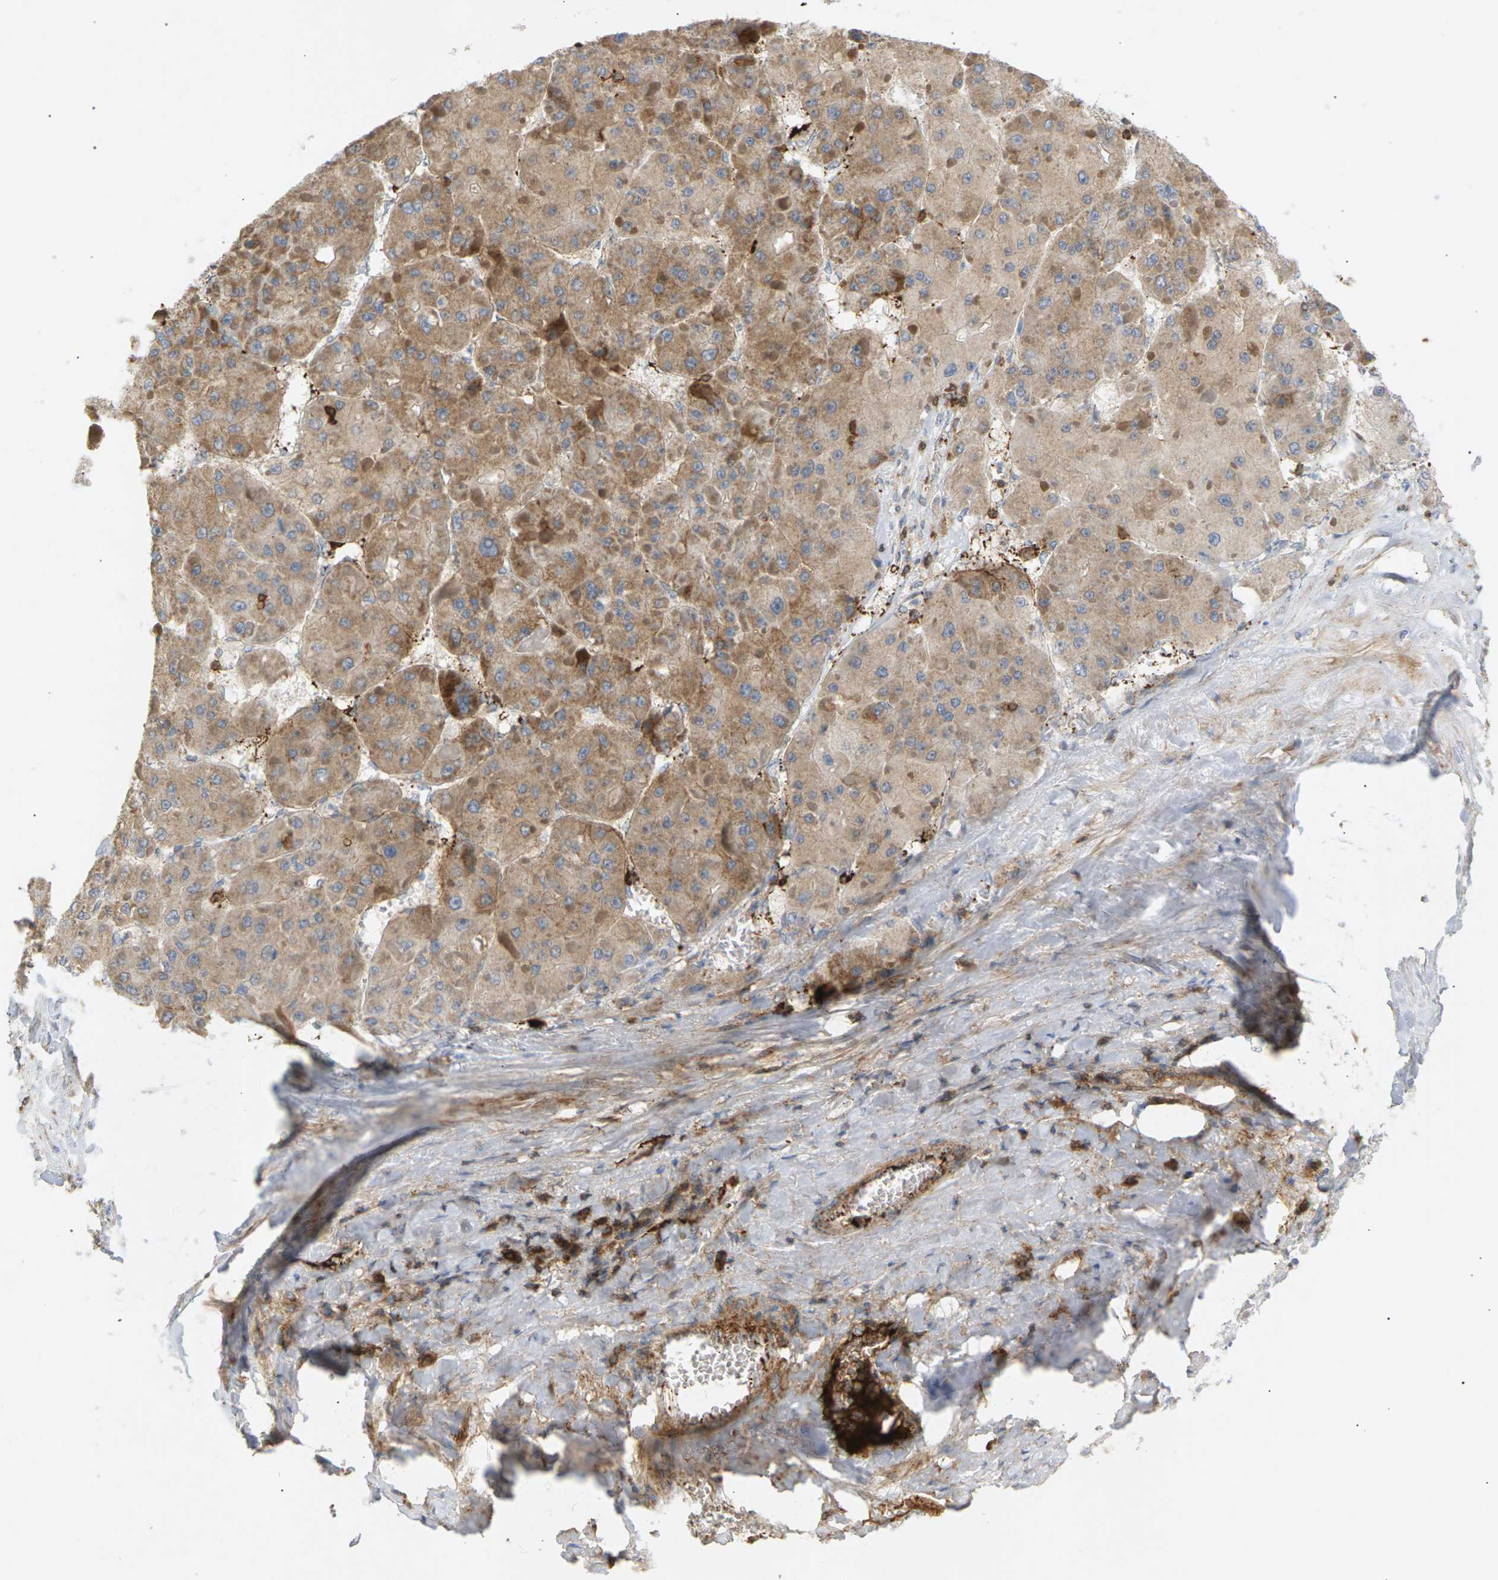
{"staining": {"intensity": "moderate", "quantity": ">75%", "location": "cytoplasmic/membranous"}, "tissue": "liver cancer", "cell_type": "Tumor cells", "image_type": "cancer", "snomed": [{"axis": "morphology", "description": "Carcinoma, Hepatocellular, NOS"}, {"axis": "topography", "description": "Liver"}], "caption": "Liver cancer stained with a protein marker shows moderate staining in tumor cells.", "gene": "LIME1", "patient": {"sex": "female", "age": 73}}